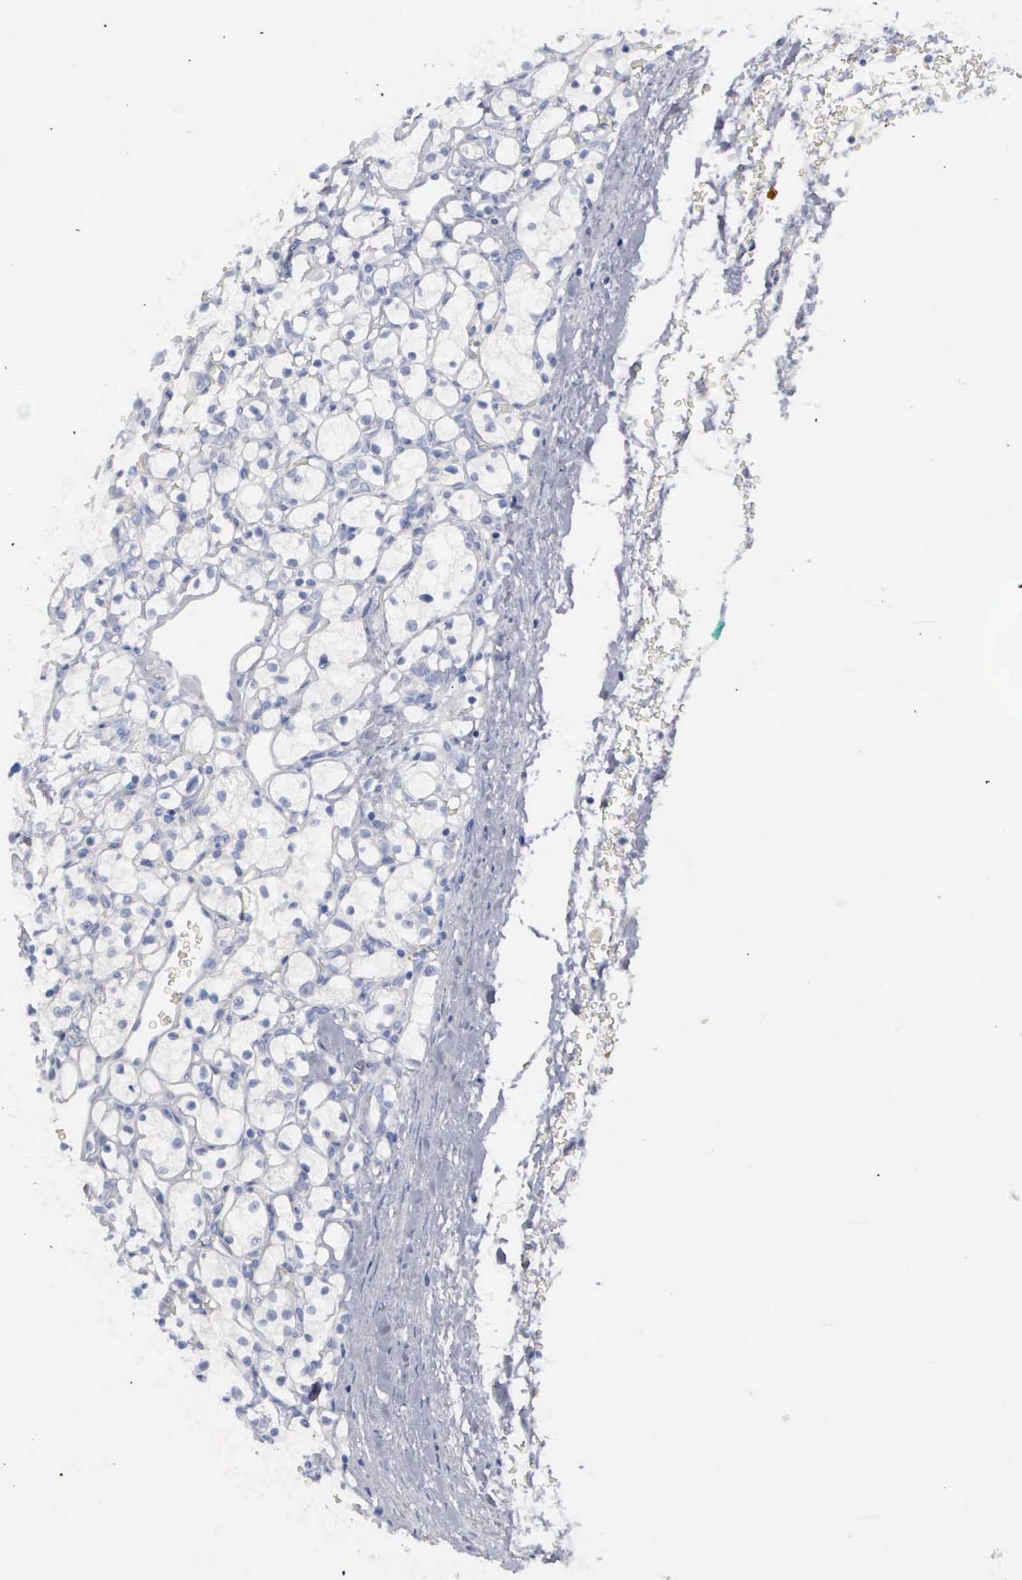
{"staining": {"intensity": "negative", "quantity": "none", "location": "none"}, "tissue": "renal cancer", "cell_type": "Tumor cells", "image_type": "cancer", "snomed": [{"axis": "morphology", "description": "Adenocarcinoma, NOS"}, {"axis": "topography", "description": "Kidney"}], "caption": "A photomicrograph of human renal cancer (adenocarcinoma) is negative for staining in tumor cells.", "gene": "CYP19A1", "patient": {"sex": "female", "age": 83}}